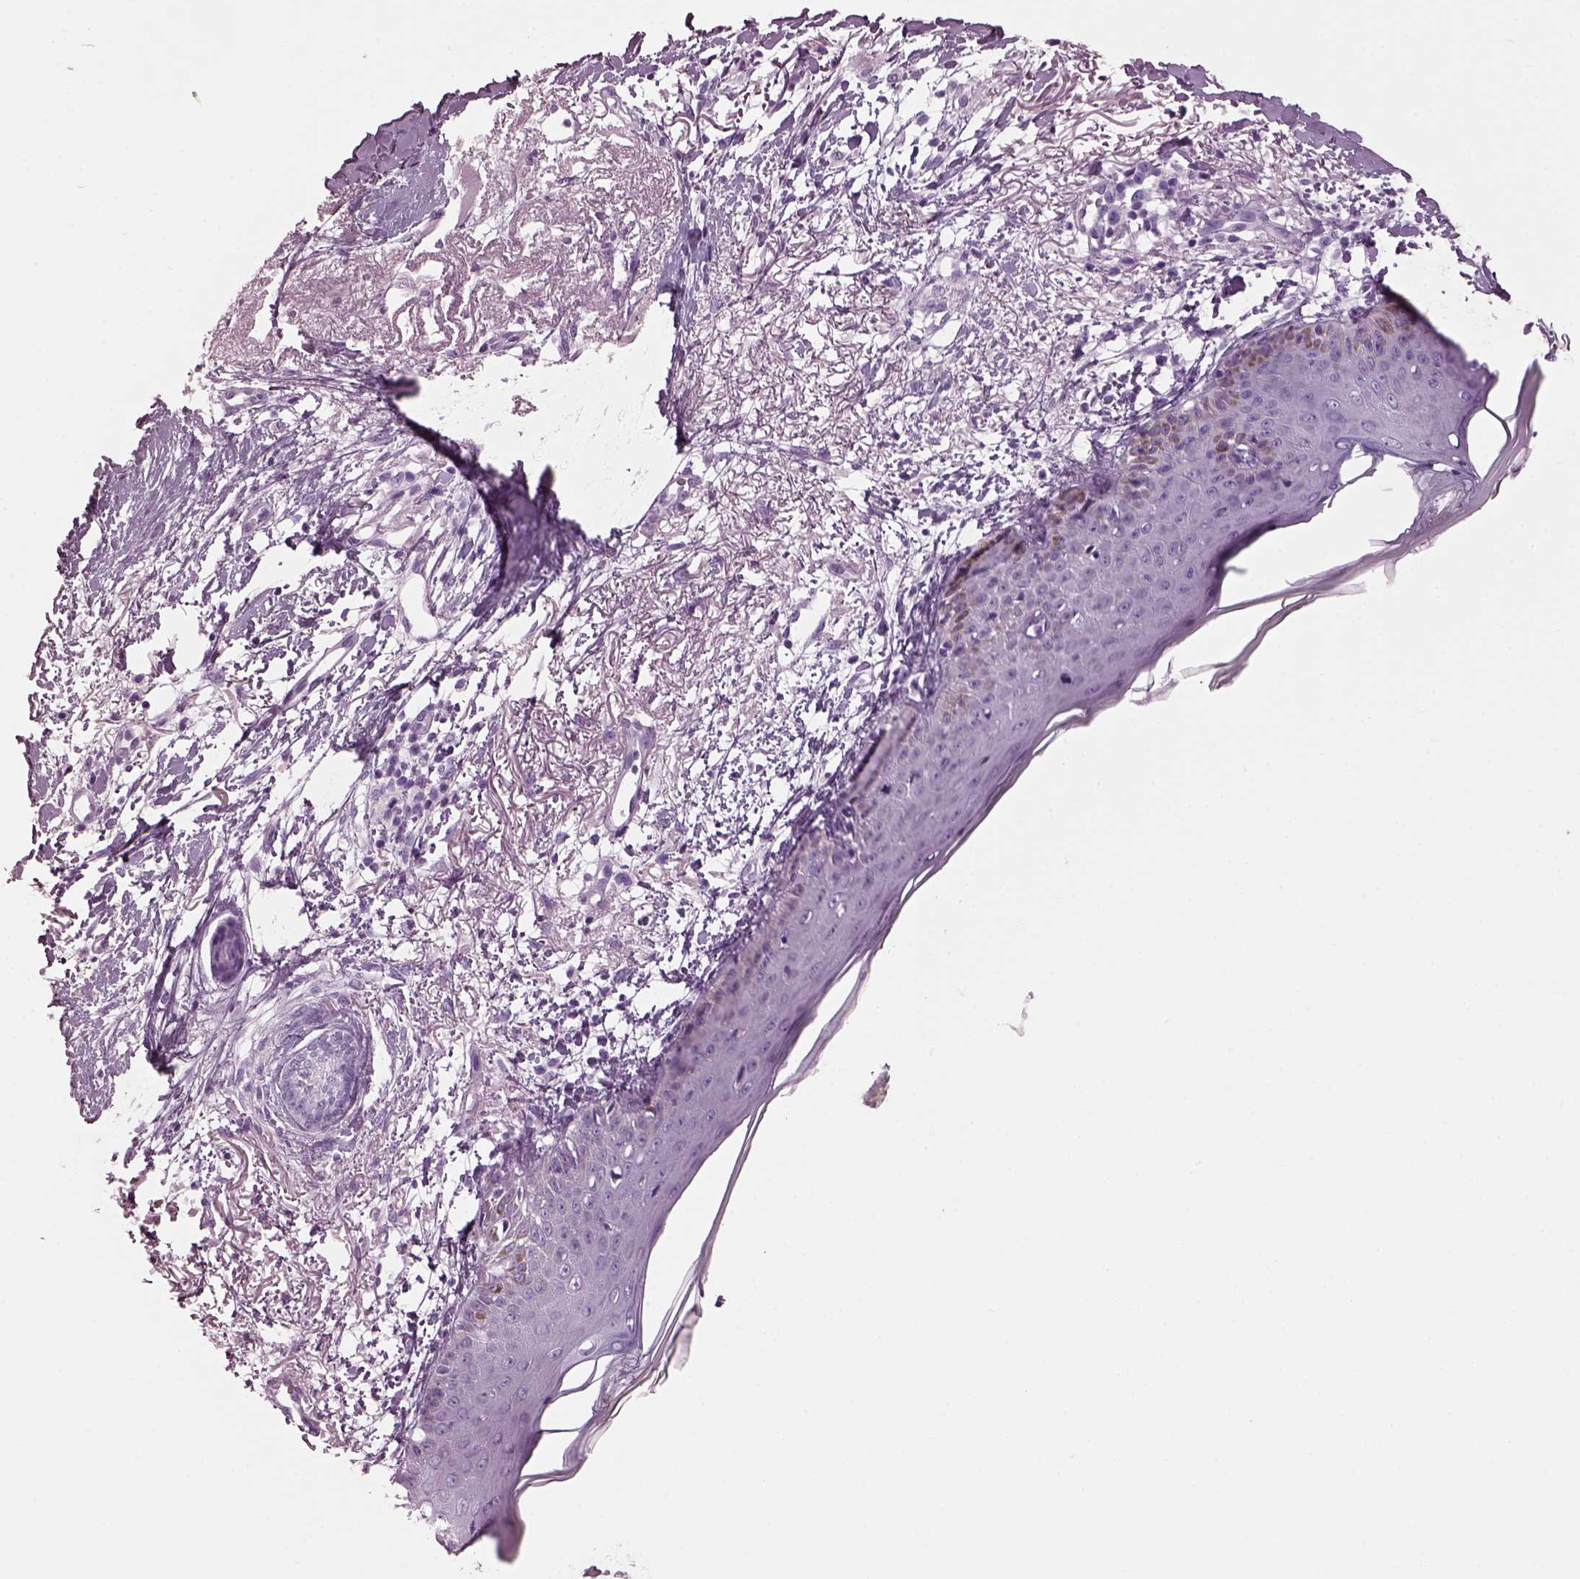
{"staining": {"intensity": "negative", "quantity": "none", "location": "none"}, "tissue": "skin cancer", "cell_type": "Tumor cells", "image_type": "cancer", "snomed": [{"axis": "morphology", "description": "Normal tissue, NOS"}, {"axis": "morphology", "description": "Basal cell carcinoma"}, {"axis": "topography", "description": "Skin"}], "caption": "Tumor cells show no significant expression in skin cancer.", "gene": "KRTAP3-2", "patient": {"sex": "male", "age": 84}}